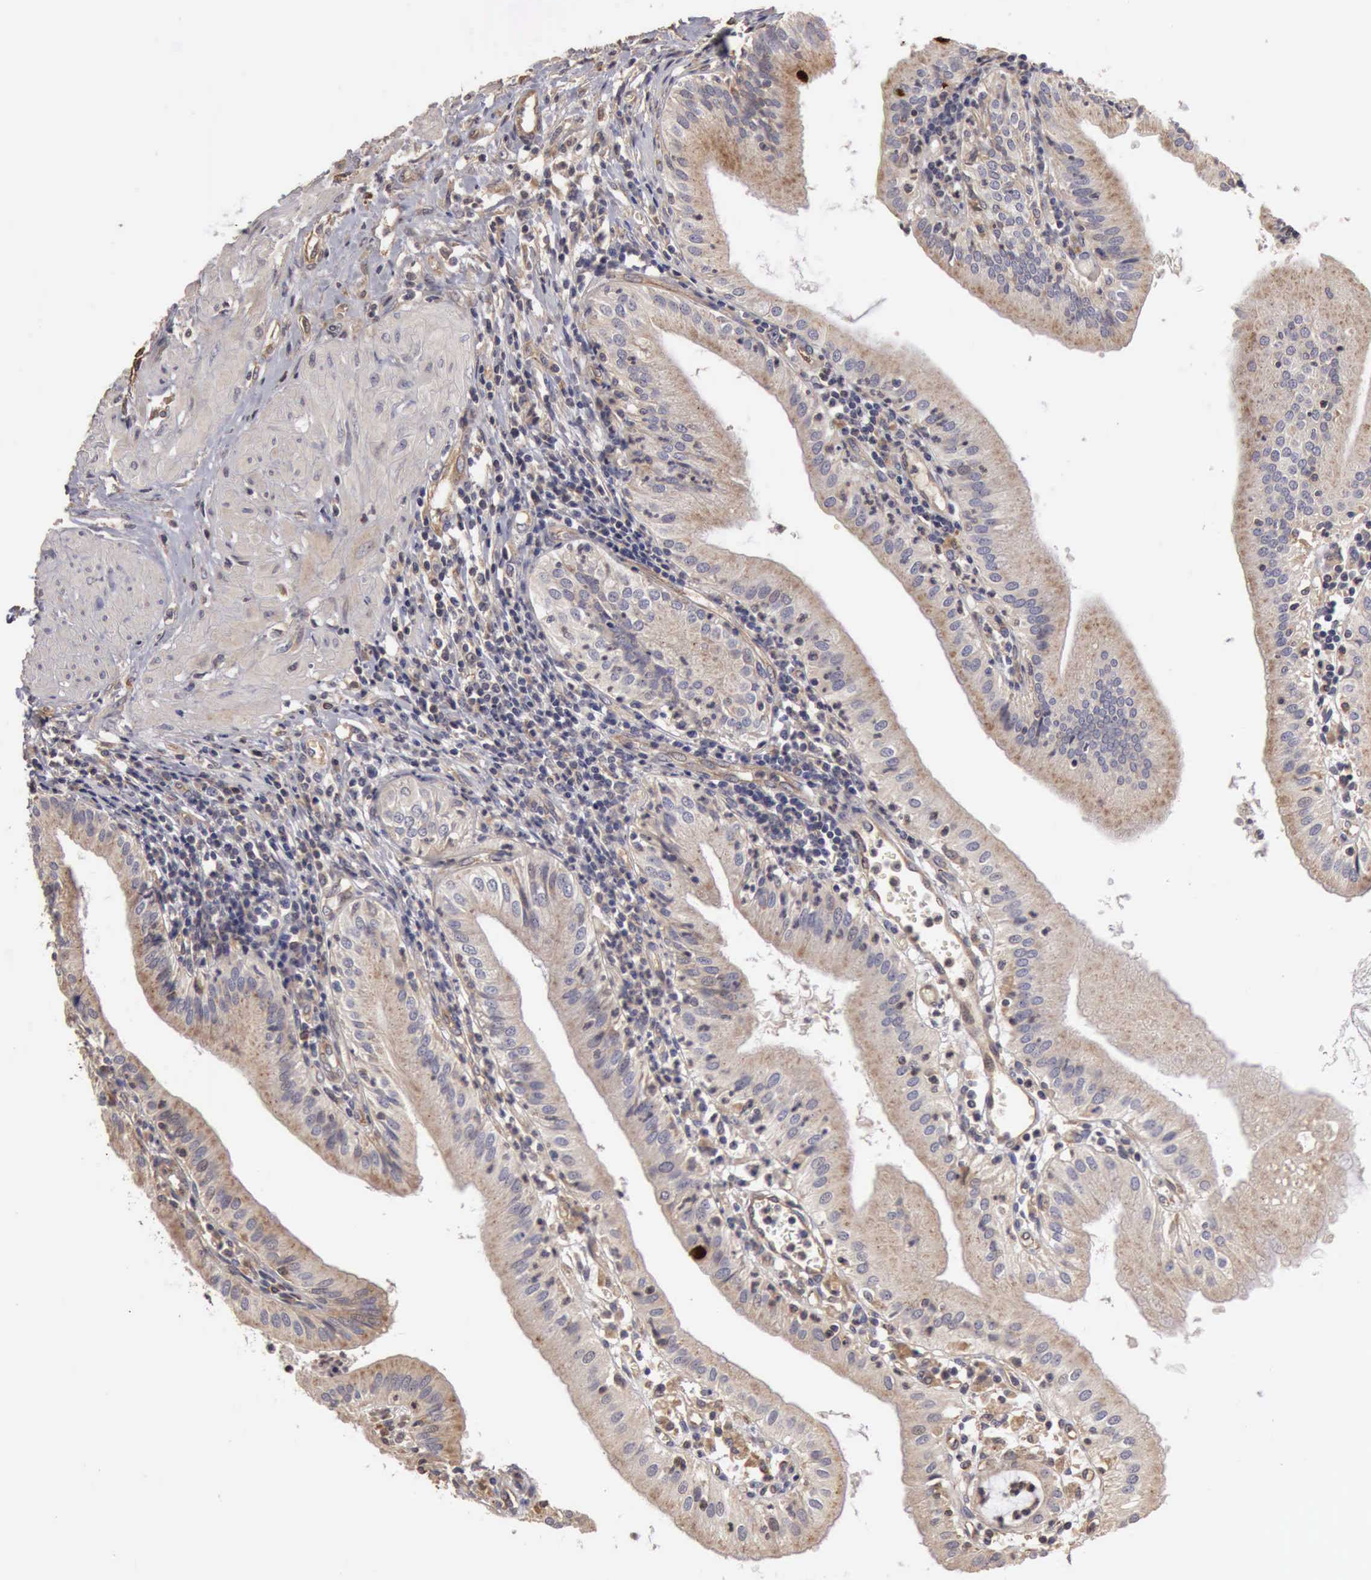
{"staining": {"intensity": "negative", "quantity": "none", "location": "none"}, "tissue": "gallbladder", "cell_type": "Glandular cells", "image_type": "normal", "snomed": [{"axis": "morphology", "description": "Normal tissue, NOS"}, {"axis": "topography", "description": "Gallbladder"}], "caption": "There is no significant staining in glandular cells of gallbladder. The staining is performed using DAB (3,3'-diaminobenzidine) brown chromogen with nuclei counter-stained in using hematoxylin.", "gene": "BMX", "patient": {"sex": "male", "age": 58}}